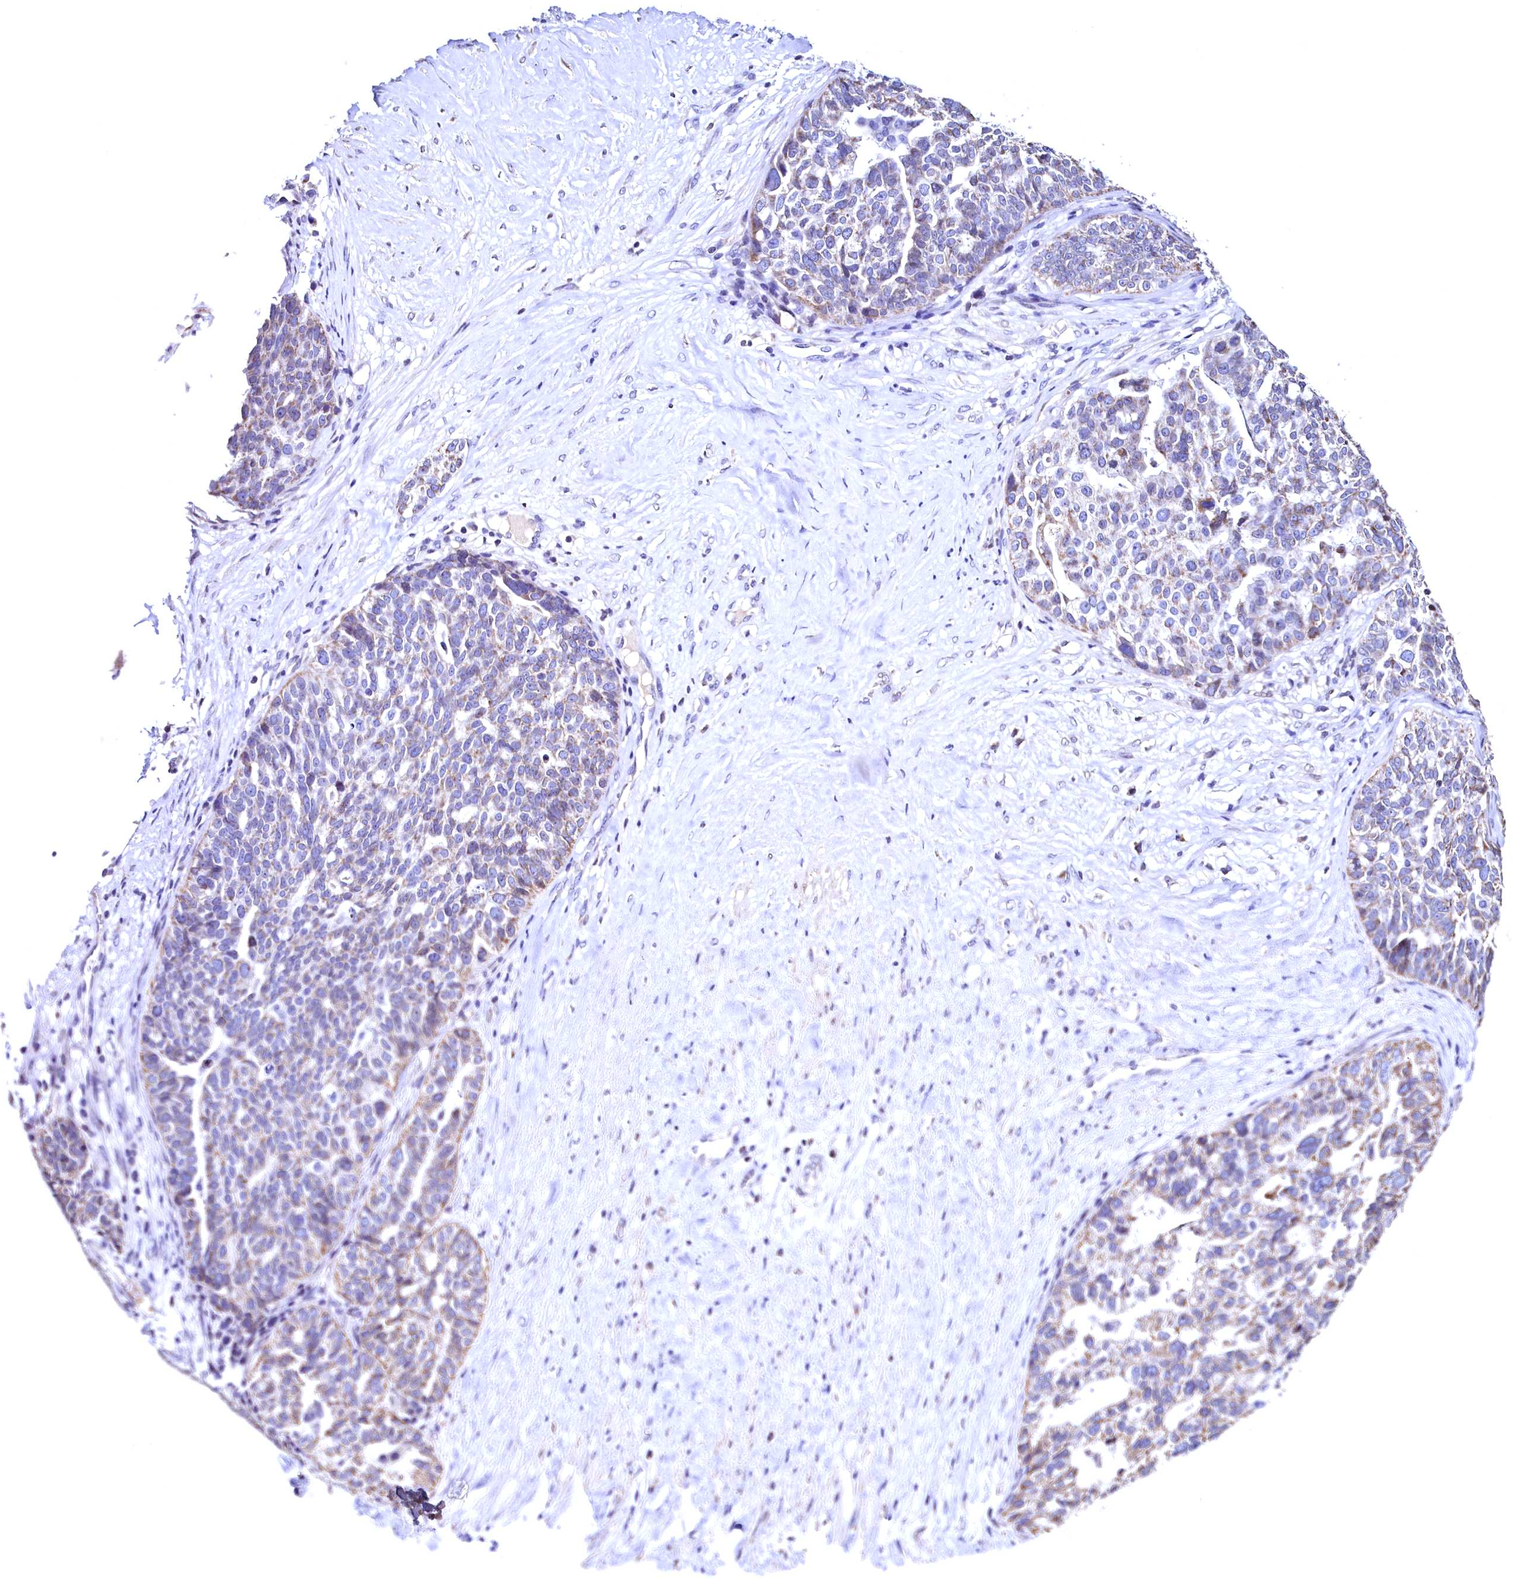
{"staining": {"intensity": "weak", "quantity": "<25%", "location": "cytoplasmic/membranous"}, "tissue": "ovarian cancer", "cell_type": "Tumor cells", "image_type": "cancer", "snomed": [{"axis": "morphology", "description": "Cystadenocarcinoma, serous, NOS"}, {"axis": "topography", "description": "Ovary"}], "caption": "The histopathology image shows no significant staining in tumor cells of ovarian cancer.", "gene": "HAND1", "patient": {"sex": "female", "age": 59}}